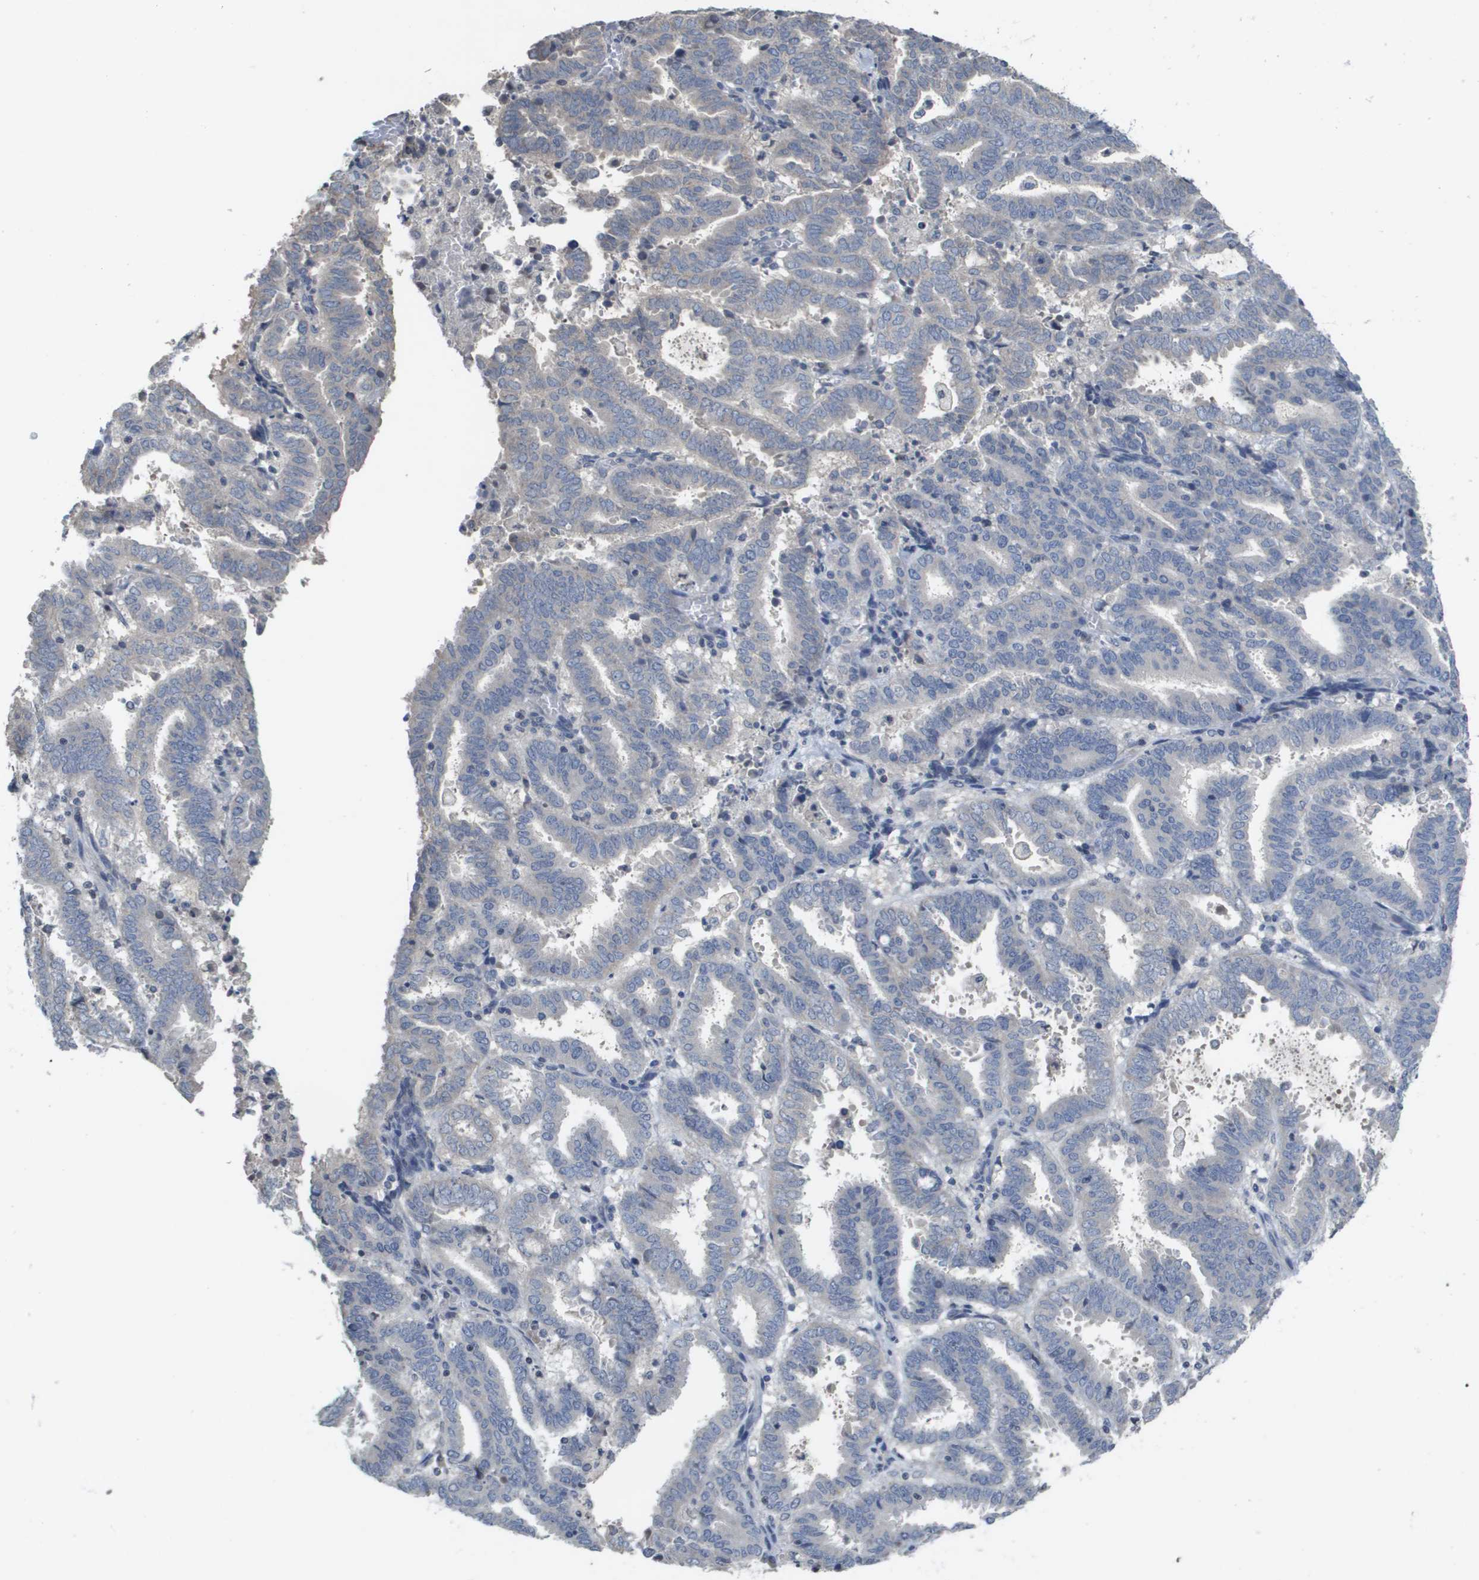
{"staining": {"intensity": "negative", "quantity": "none", "location": "none"}, "tissue": "endometrial cancer", "cell_type": "Tumor cells", "image_type": "cancer", "snomed": [{"axis": "morphology", "description": "Adenocarcinoma, NOS"}, {"axis": "topography", "description": "Uterus"}], "caption": "High power microscopy micrograph of an immunohistochemistry histopathology image of adenocarcinoma (endometrial), revealing no significant positivity in tumor cells.", "gene": "CAPN11", "patient": {"sex": "female", "age": 83}}